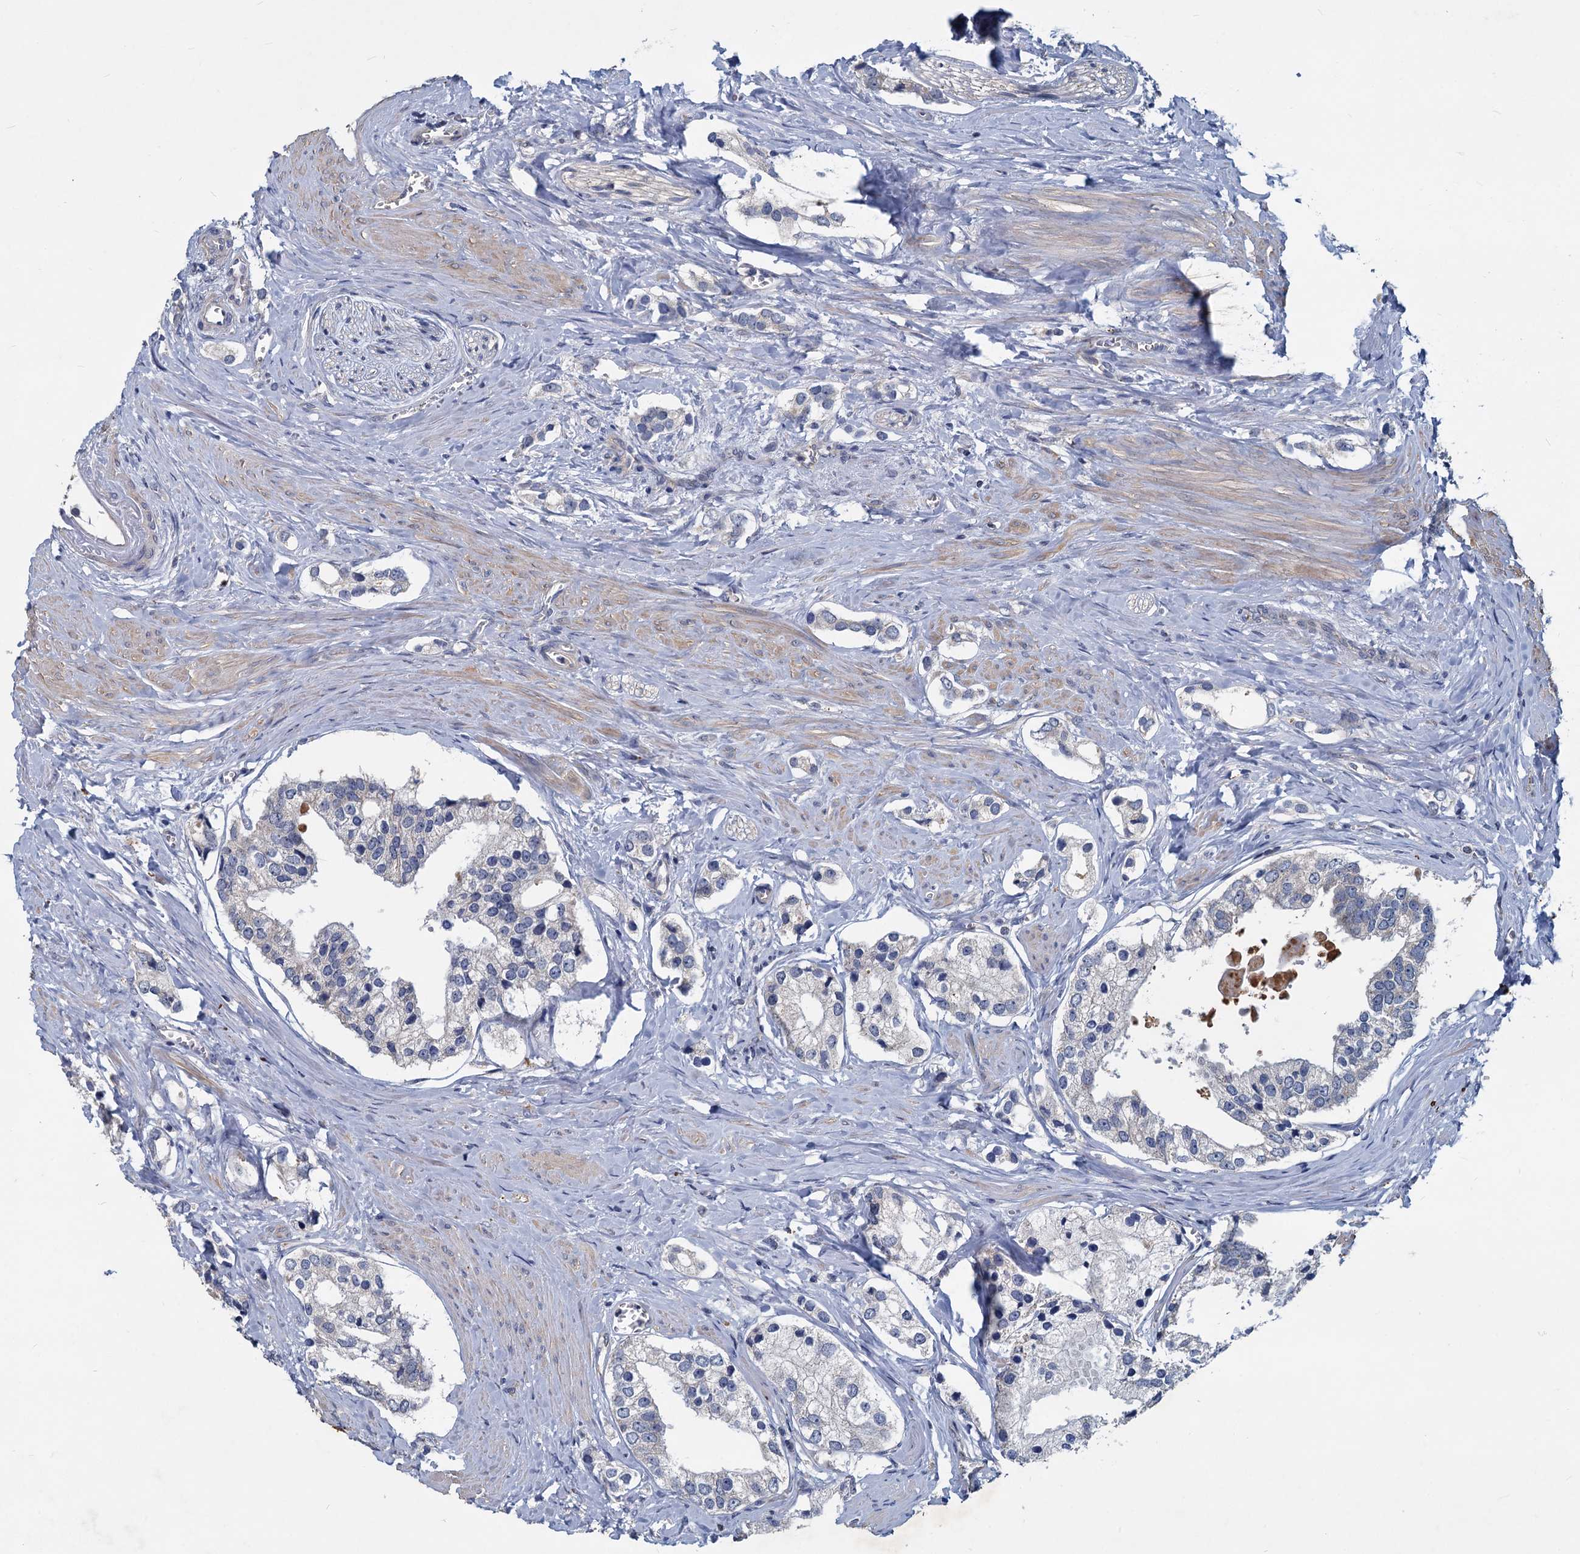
{"staining": {"intensity": "negative", "quantity": "none", "location": "none"}, "tissue": "prostate cancer", "cell_type": "Tumor cells", "image_type": "cancer", "snomed": [{"axis": "morphology", "description": "Adenocarcinoma, High grade"}, {"axis": "topography", "description": "Prostate"}], "caption": "An image of human prostate adenocarcinoma (high-grade) is negative for staining in tumor cells. (Stains: DAB immunohistochemistry (IHC) with hematoxylin counter stain, Microscopy: brightfield microscopy at high magnification).", "gene": "SLC2A7", "patient": {"sex": "male", "age": 66}}